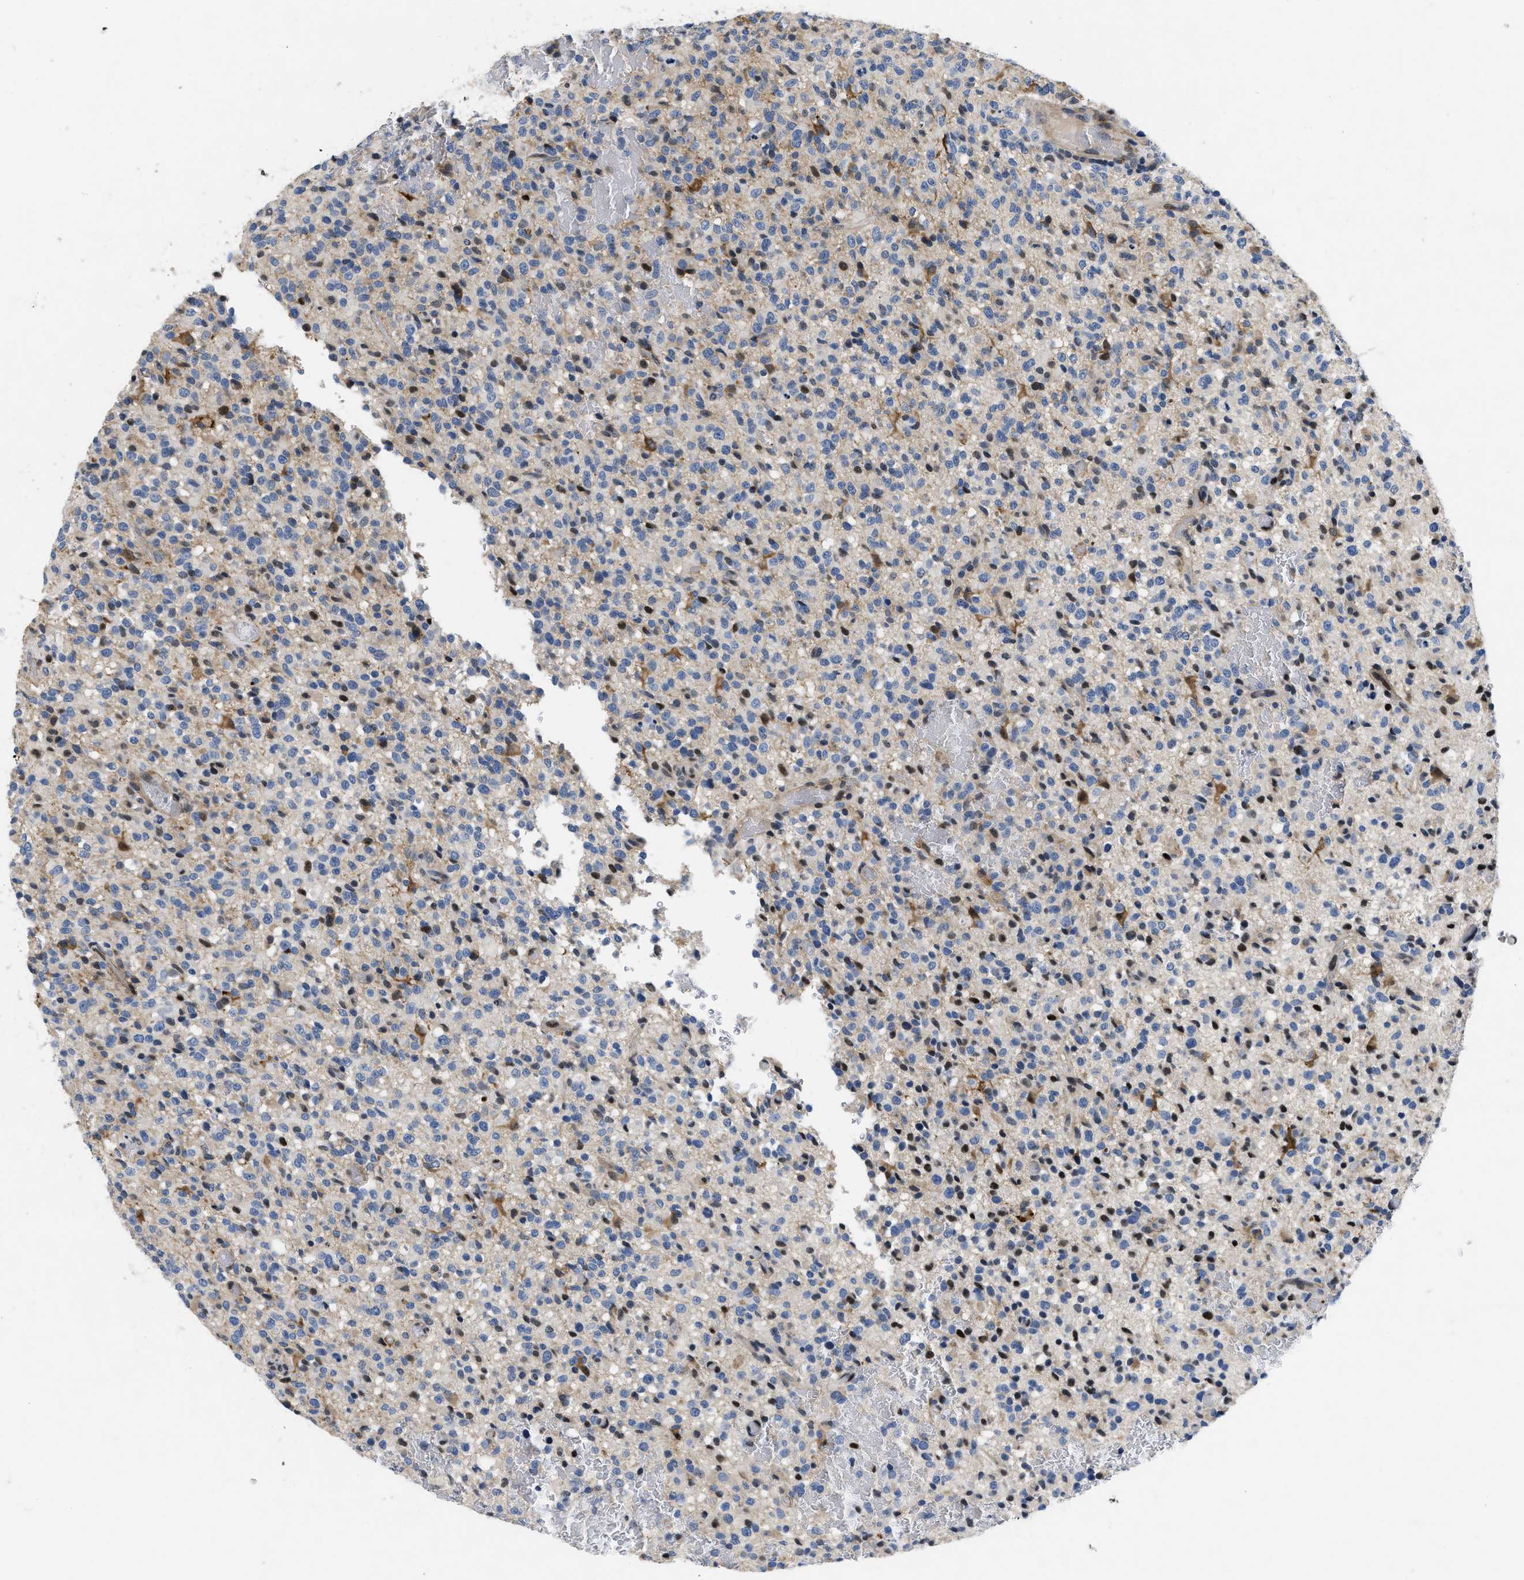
{"staining": {"intensity": "moderate", "quantity": "25%-75%", "location": "cytoplasmic/membranous"}, "tissue": "glioma", "cell_type": "Tumor cells", "image_type": "cancer", "snomed": [{"axis": "morphology", "description": "Glioma, malignant, High grade"}, {"axis": "topography", "description": "Brain"}], "caption": "This photomicrograph displays immunohistochemistry staining of human malignant high-grade glioma, with medium moderate cytoplasmic/membranous staining in approximately 25%-75% of tumor cells.", "gene": "VIP", "patient": {"sex": "male", "age": 71}}